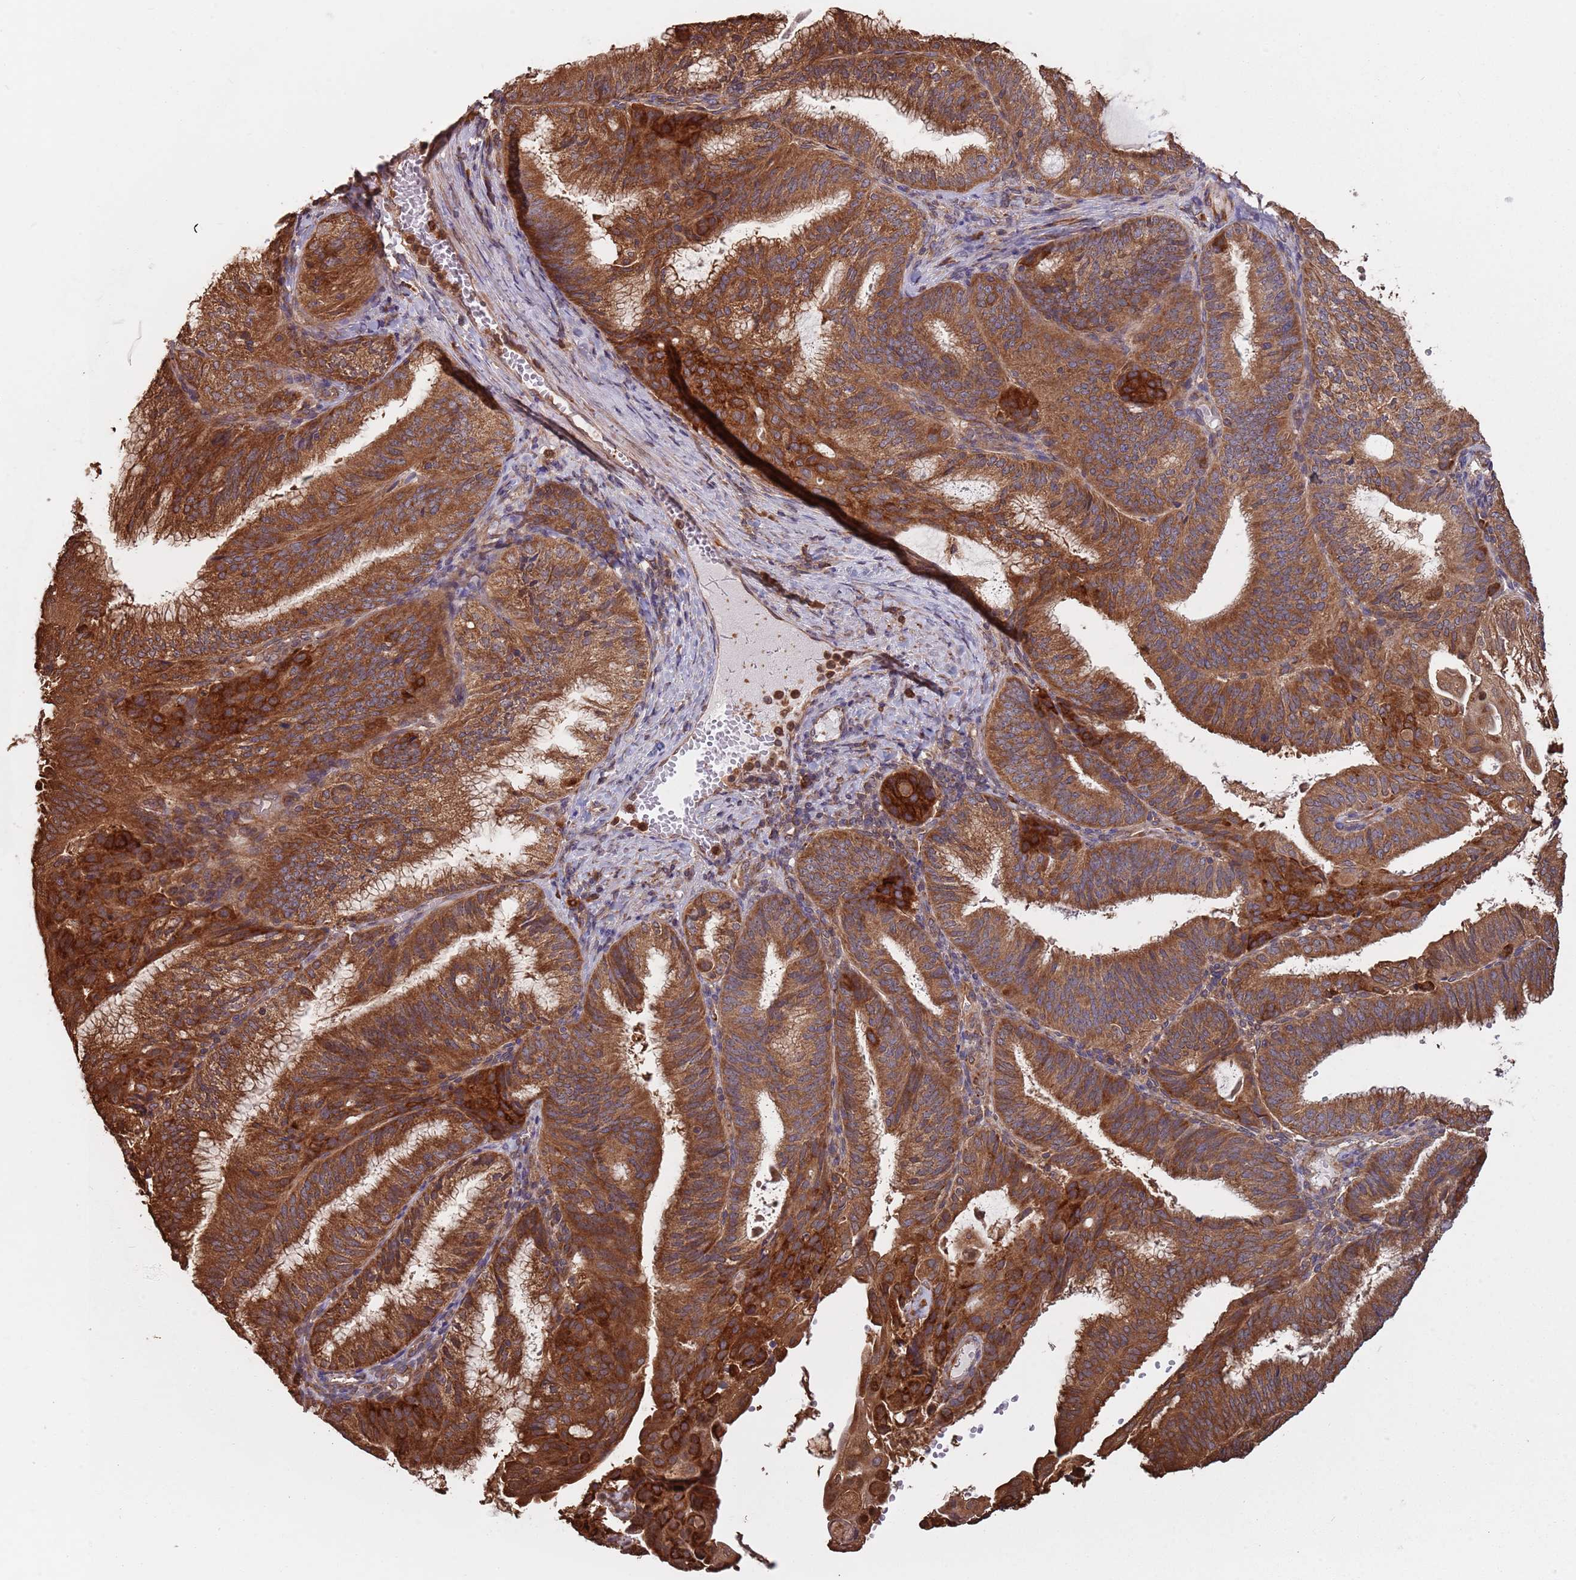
{"staining": {"intensity": "strong", "quantity": ">75%", "location": "cytoplasmic/membranous"}, "tissue": "endometrial cancer", "cell_type": "Tumor cells", "image_type": "cancer", "snomed": [{"axis": "morphology", "description": "Adenocarcinoma, NOS"}, {"axis": "topography", "description": "Endometrium"}], "caption": "Tumor cells display high levels of strong cytoplasmic/membranous expression in approximately >75% of cells in endometrial adenocarcinoma.", "gene": "COG4", "patient": {"sex": "female", "age": 49}}